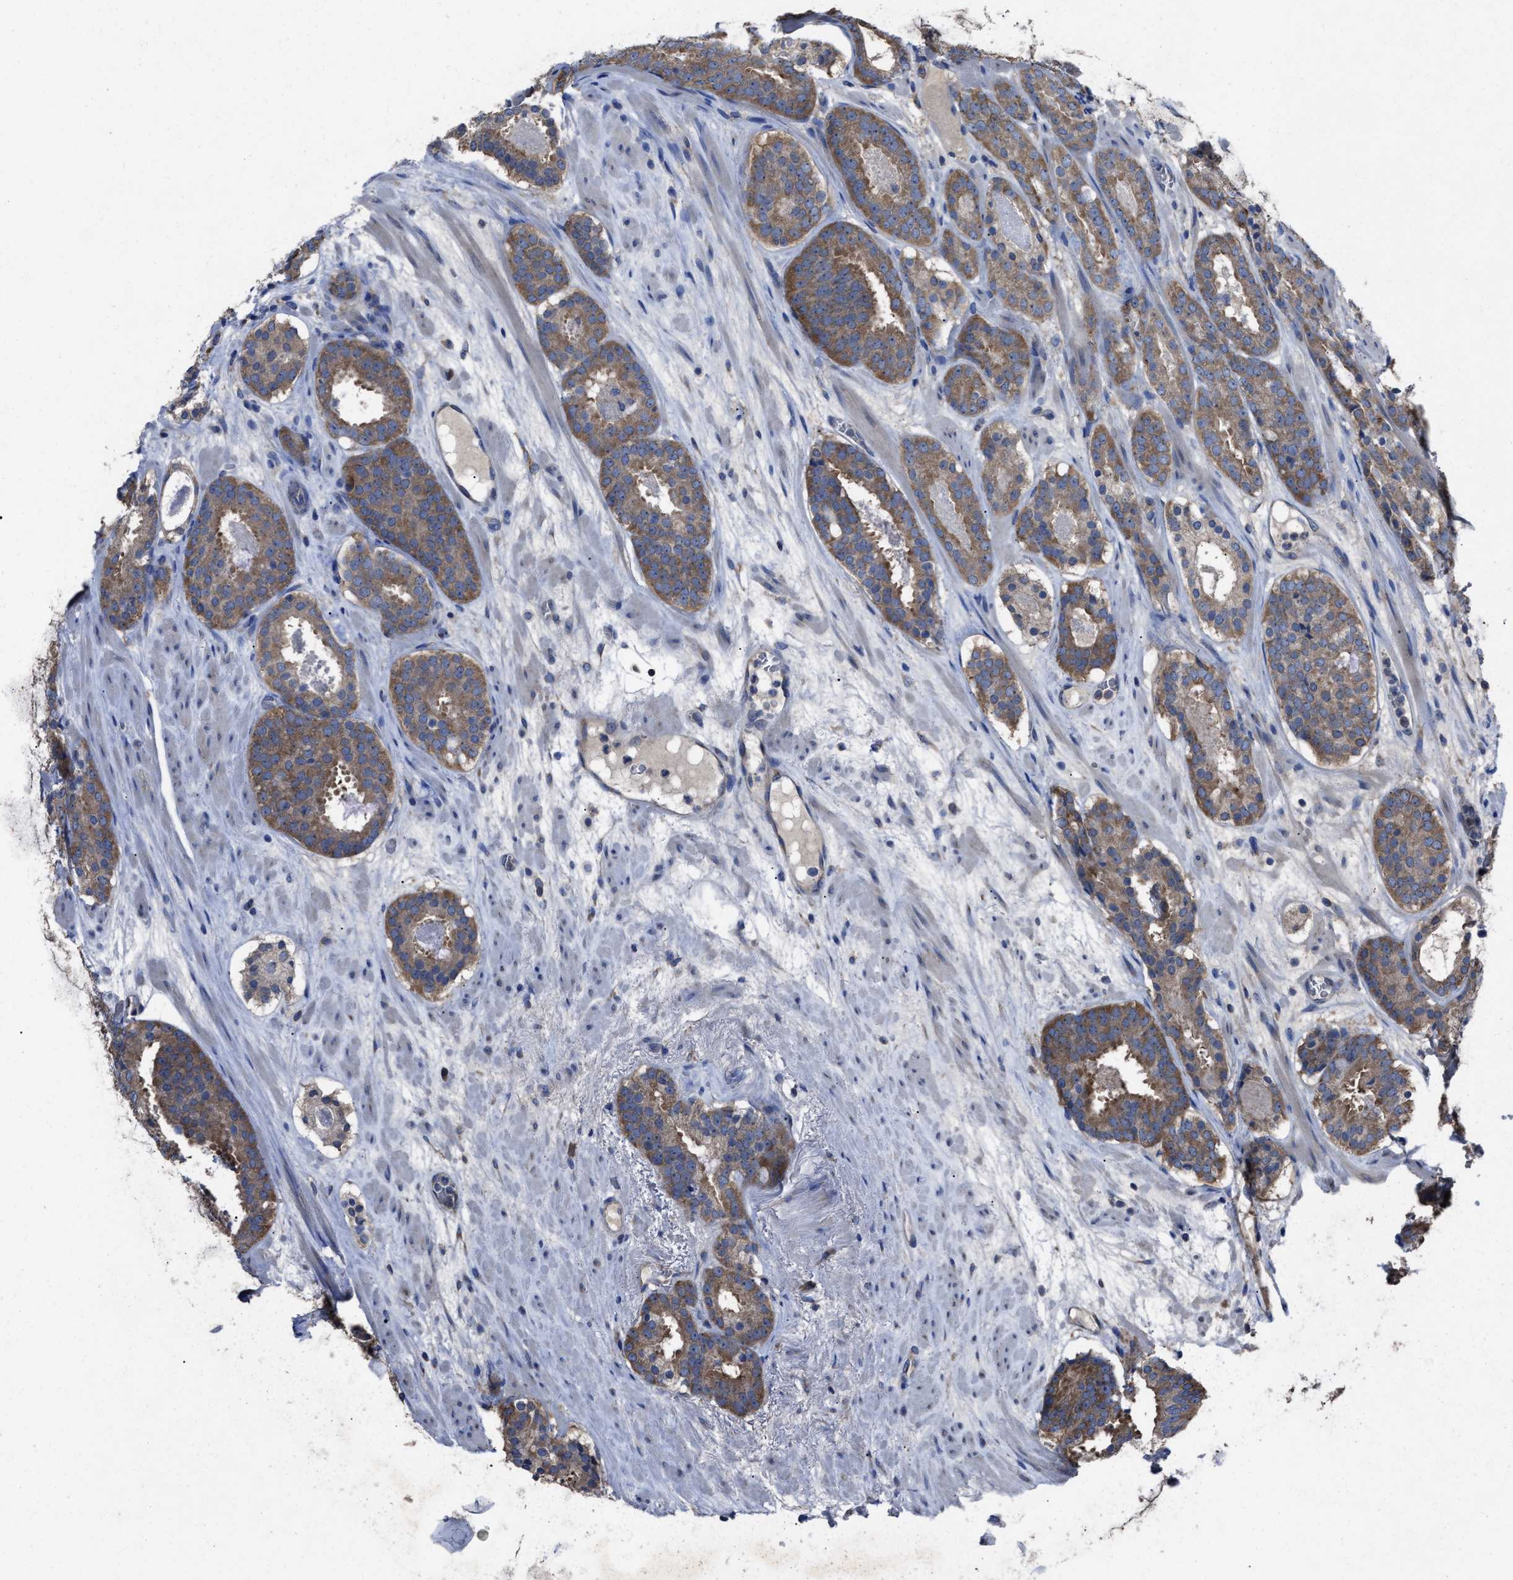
{"staining": {"intensity": "moderate", "quantity": ">75%", "location": "cytoplasmic/membranous"}, "tissue": "prostate cancer", "cell_type": "Tumor cells", "image_type": "cancer", "snomed": [{"axis": "morphology", "description": "Adenocarcinoma, Low grade"}, {"axis": "topography", "description": "Prostate"}], "caption": "Protein analysis of prostate cancer (adenocarcinoma (low-grade)) tissue displays moderate cytoplasmic/membranous staining in approximately >75% of tumor cells.", "gene": "UPF1", "patient": {"sex": "male", "age": 69}}